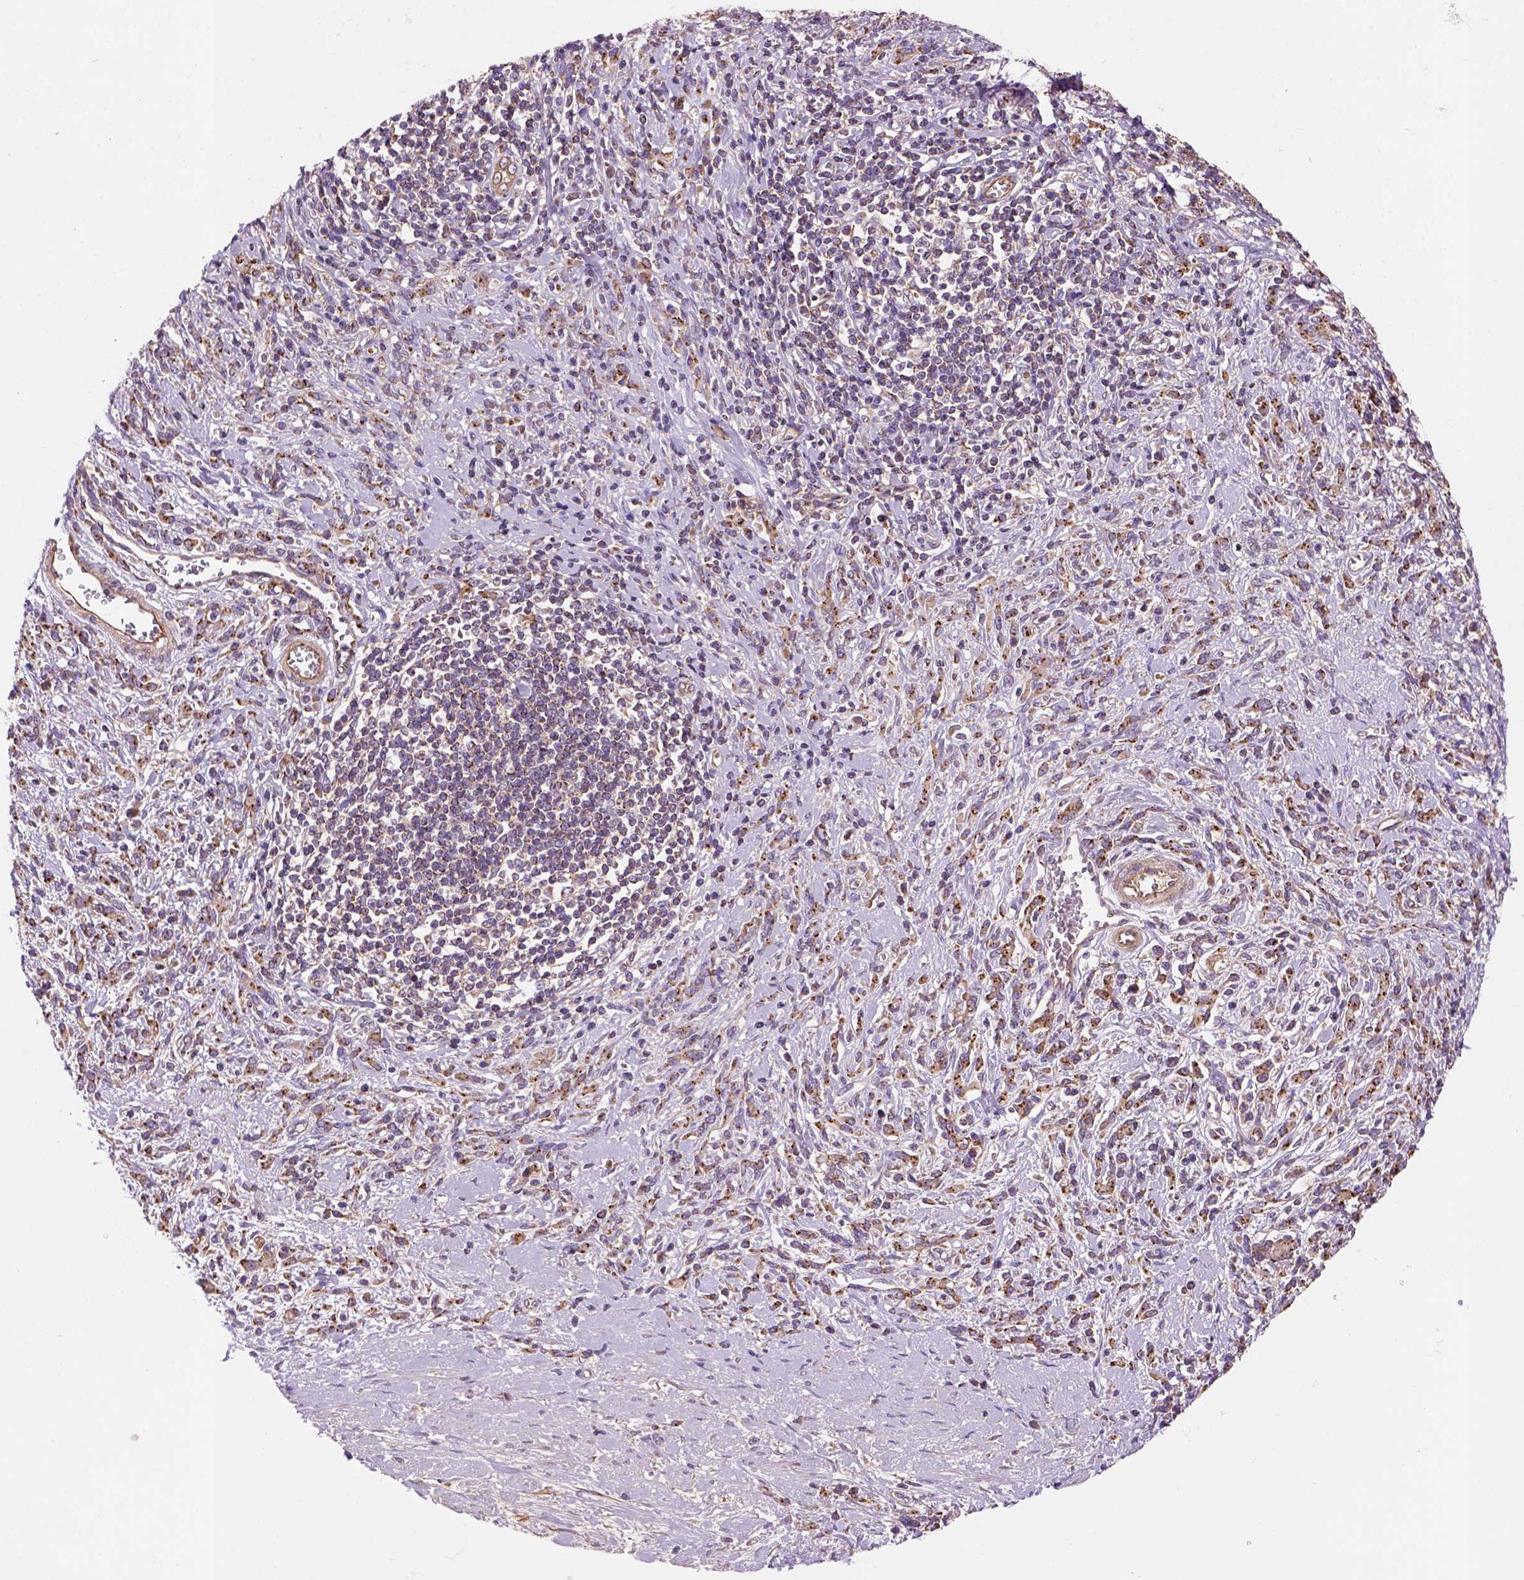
{"staining": {"intensity": "moderate", "quantity": ">75%", "location": "cytoplasmic/membranous"}, "tissue": "stomach cancer", "cell_type": "Tumor cells", "image_type": "cancer", "snomed": [{"axis": "morphology", "description": "Adenocarcinoma, NOS"}, {"axis": "topography", "description": "Stomach"}], "caption": "Stomach cancer stained with a brown dye displays moderate cytoplasmic/membranous positive positivity in about >75% of tumor cells.", "gene": "WARS2", "patient": {"sex": "female", "age": 57}}